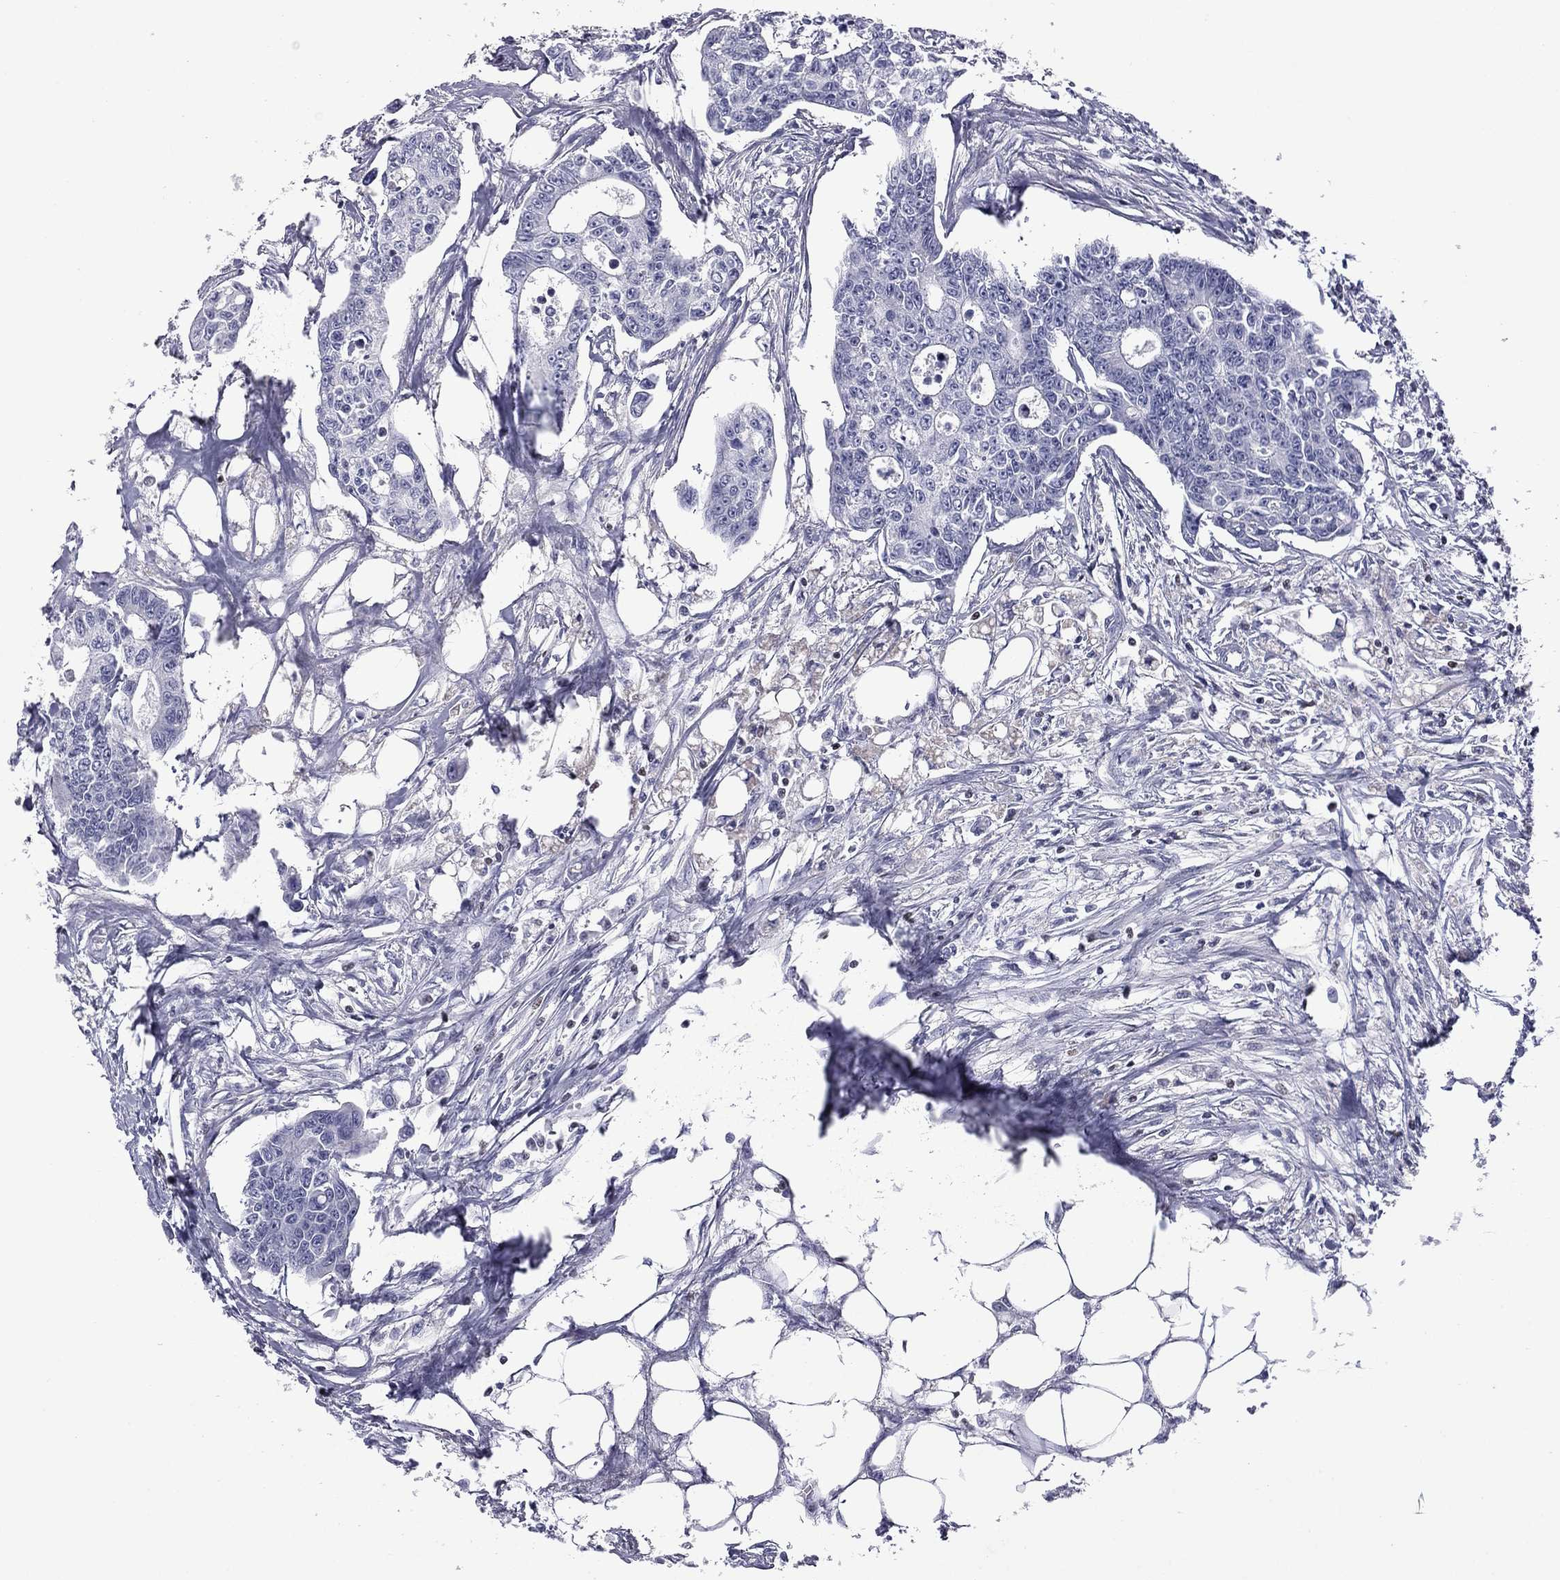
{"staining": {"intensity": "negative", "quantity": "none", "location": "none"}, "tissue": "colorectal cancer", "cell_type": "Tumor cells", "image_type": "cancer", "snomed": [{"axis": "morphology", "description": "Adenocarcinoma, NOS"}, {"axis": "topography", "description": "Colon"}], "caption": "Immunohistochemistry photomicrograph of neoplastic tissue: human adenocarcinoma (colorectal) stained with DAB shows no significant protein positivity in tumor cells. (Immunohistochemistry, brightfield microscopy, high magnification).", "gene": "IKZF3", "patient": {"sex": "male", "age": 70}}